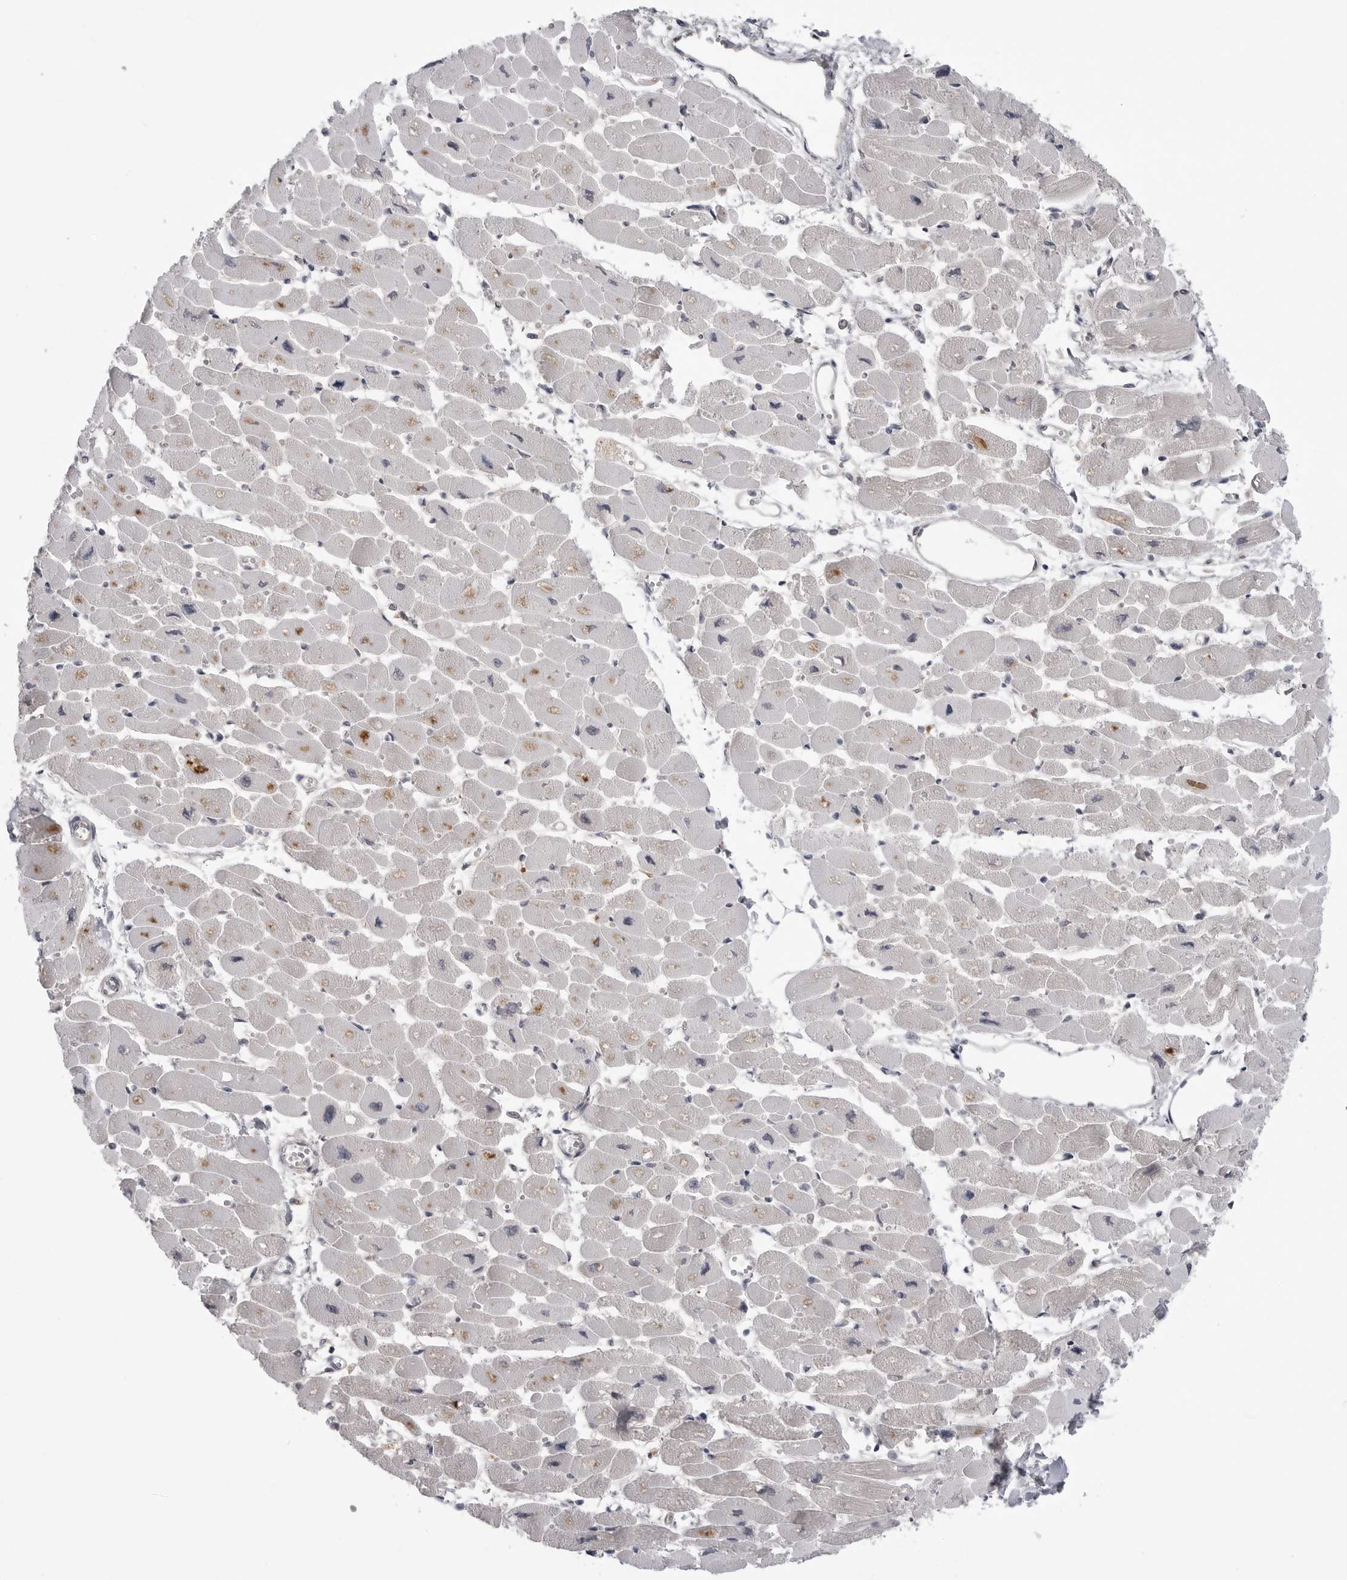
{"staining": {"intensity": "moderate", "quantity": "<25%", "location": "cytoplasmic/membranous"}, "tissue": "heart muscle", "cell_type": "Cardiomyocytes", "image_type": "normal", "snomed": [{"axis": "morphology", "description": "Normal tissue, NOS"}, {"axis": "topography", "description": "Heart"}], "caption": "The image reveals a brown stain indicating the presence of a protein in the cytoplasmic/membranous of cardiomyocytes in heart muscle. (DAB IHC with brightfield microscopy, high magnification).", "gene": "PNPO", "patient": {"sex": "female", "age": 54}}